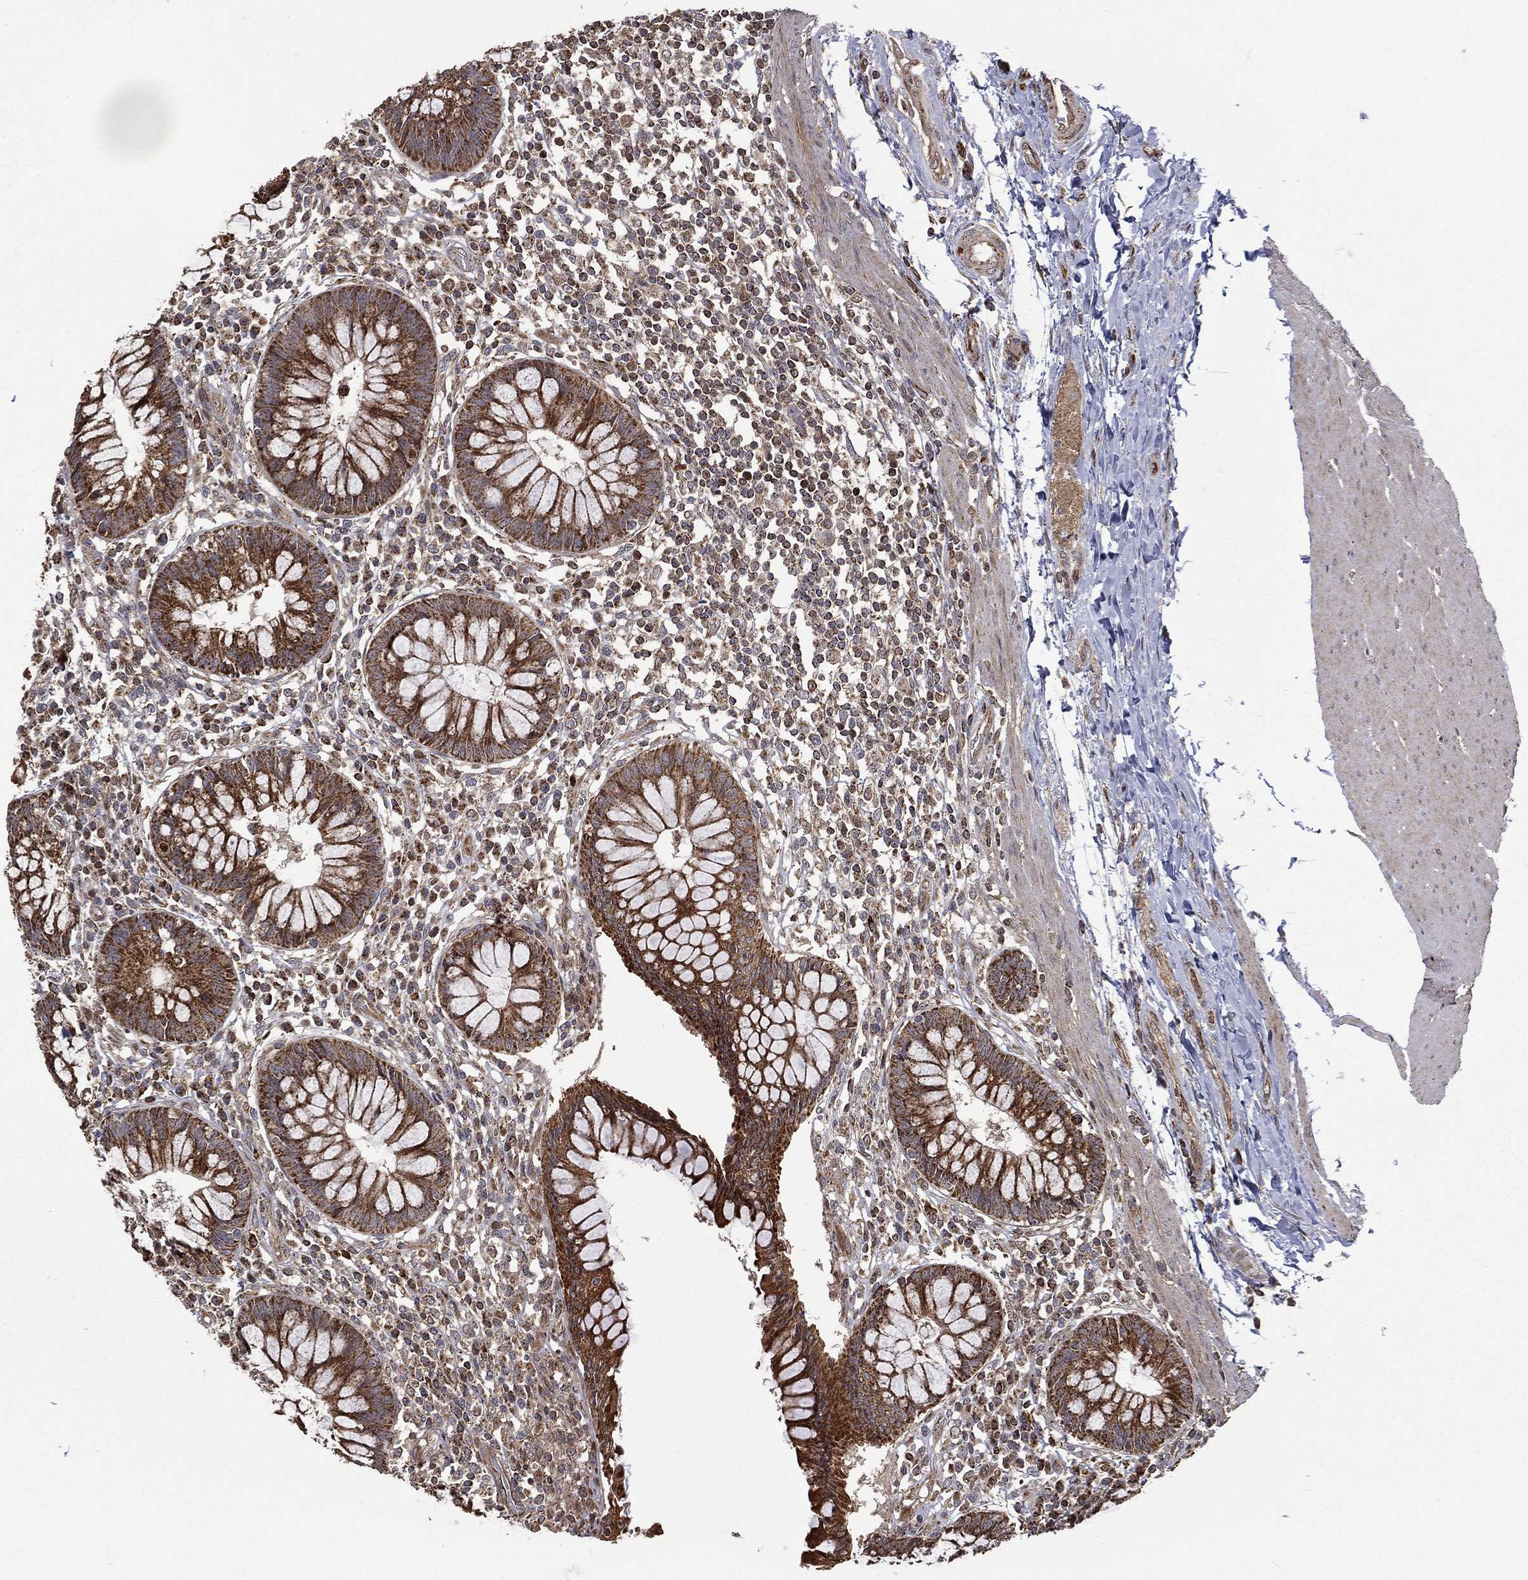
{"staining": {"intensity": "strong", "quantity": ">75%", "location": "cytoplasmic/membranous"}, "tissue": "rectum", "cell_type": "Glandular cells", "image_type": "normal", "snomed": [{"axis": "morphology", "description": "Normal tissue, NOS"}, {"axis": "topography", "description": "Rectum"}], "caption": "Immunohistochemical staining of unremarkable human rectum demonstrates >75% levels of strong cytoplasmic/membranous protein expression in approximately >75% of glandular cells. (IHC, brightfield microscopy, high magnification).", "gene": "GIMAP6", "patient": {"sex": "female", "age": 58}}